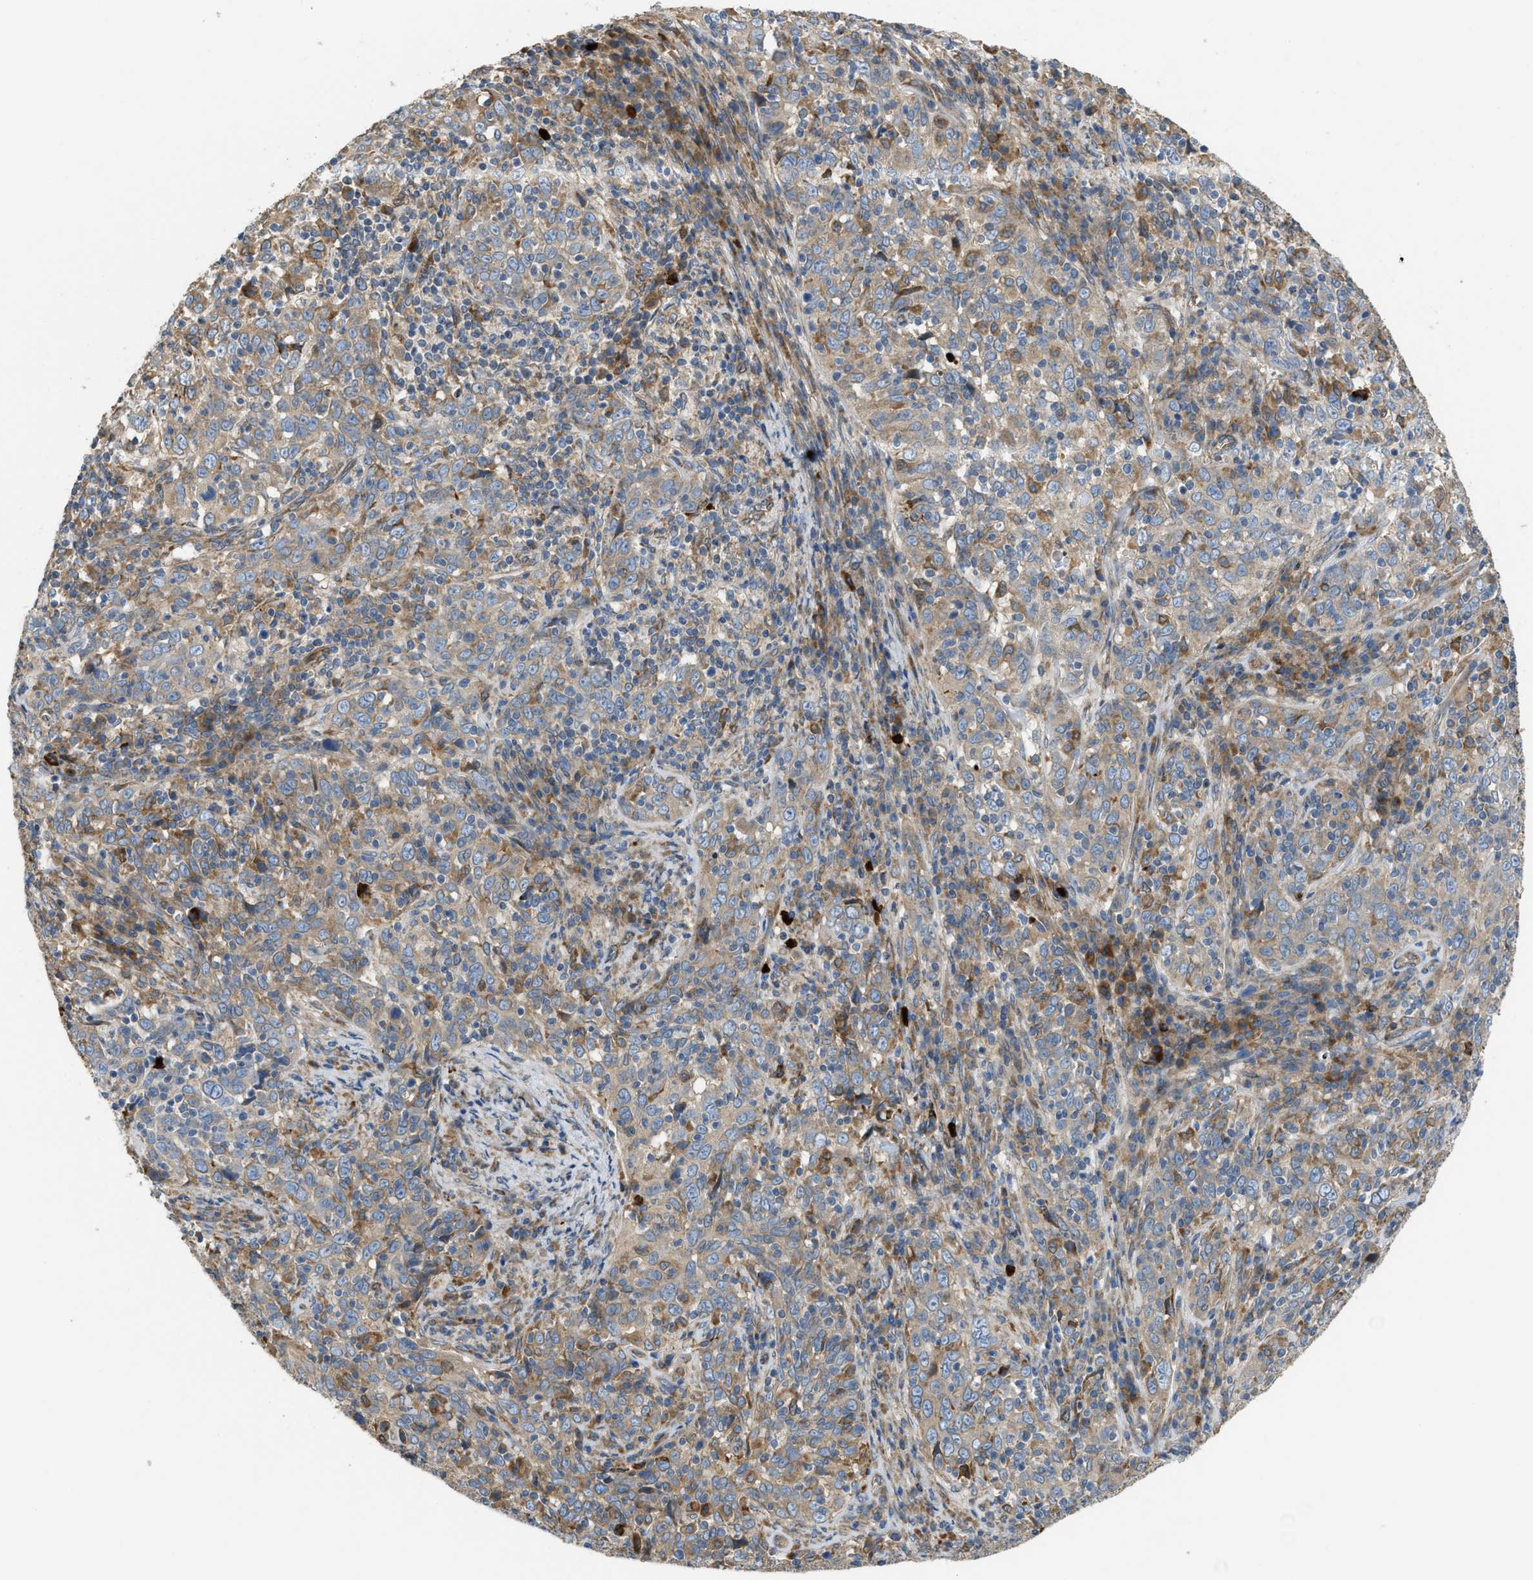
{"staining": {"intensity": "weak", "quantity": ">75%", "location": "cytoplasmic/membranous"}, "tissue": "cervical cancer", "cell_type": "Tumor cells", "image_type": "cancer", "snomed": [{"axis": "morphology", "description": "Squamous cell carcinoma, NOS"}, {"axis": "topography", "description": "Cervix"}], "caption": "A brown stain labels weak cytoplasmic/membranous expression of a protein in human cervical cancer (squamous cell carcinoma) tumor cells.", "gene": "TMEM68", "patient": {"sex": "female", "age": 46}}